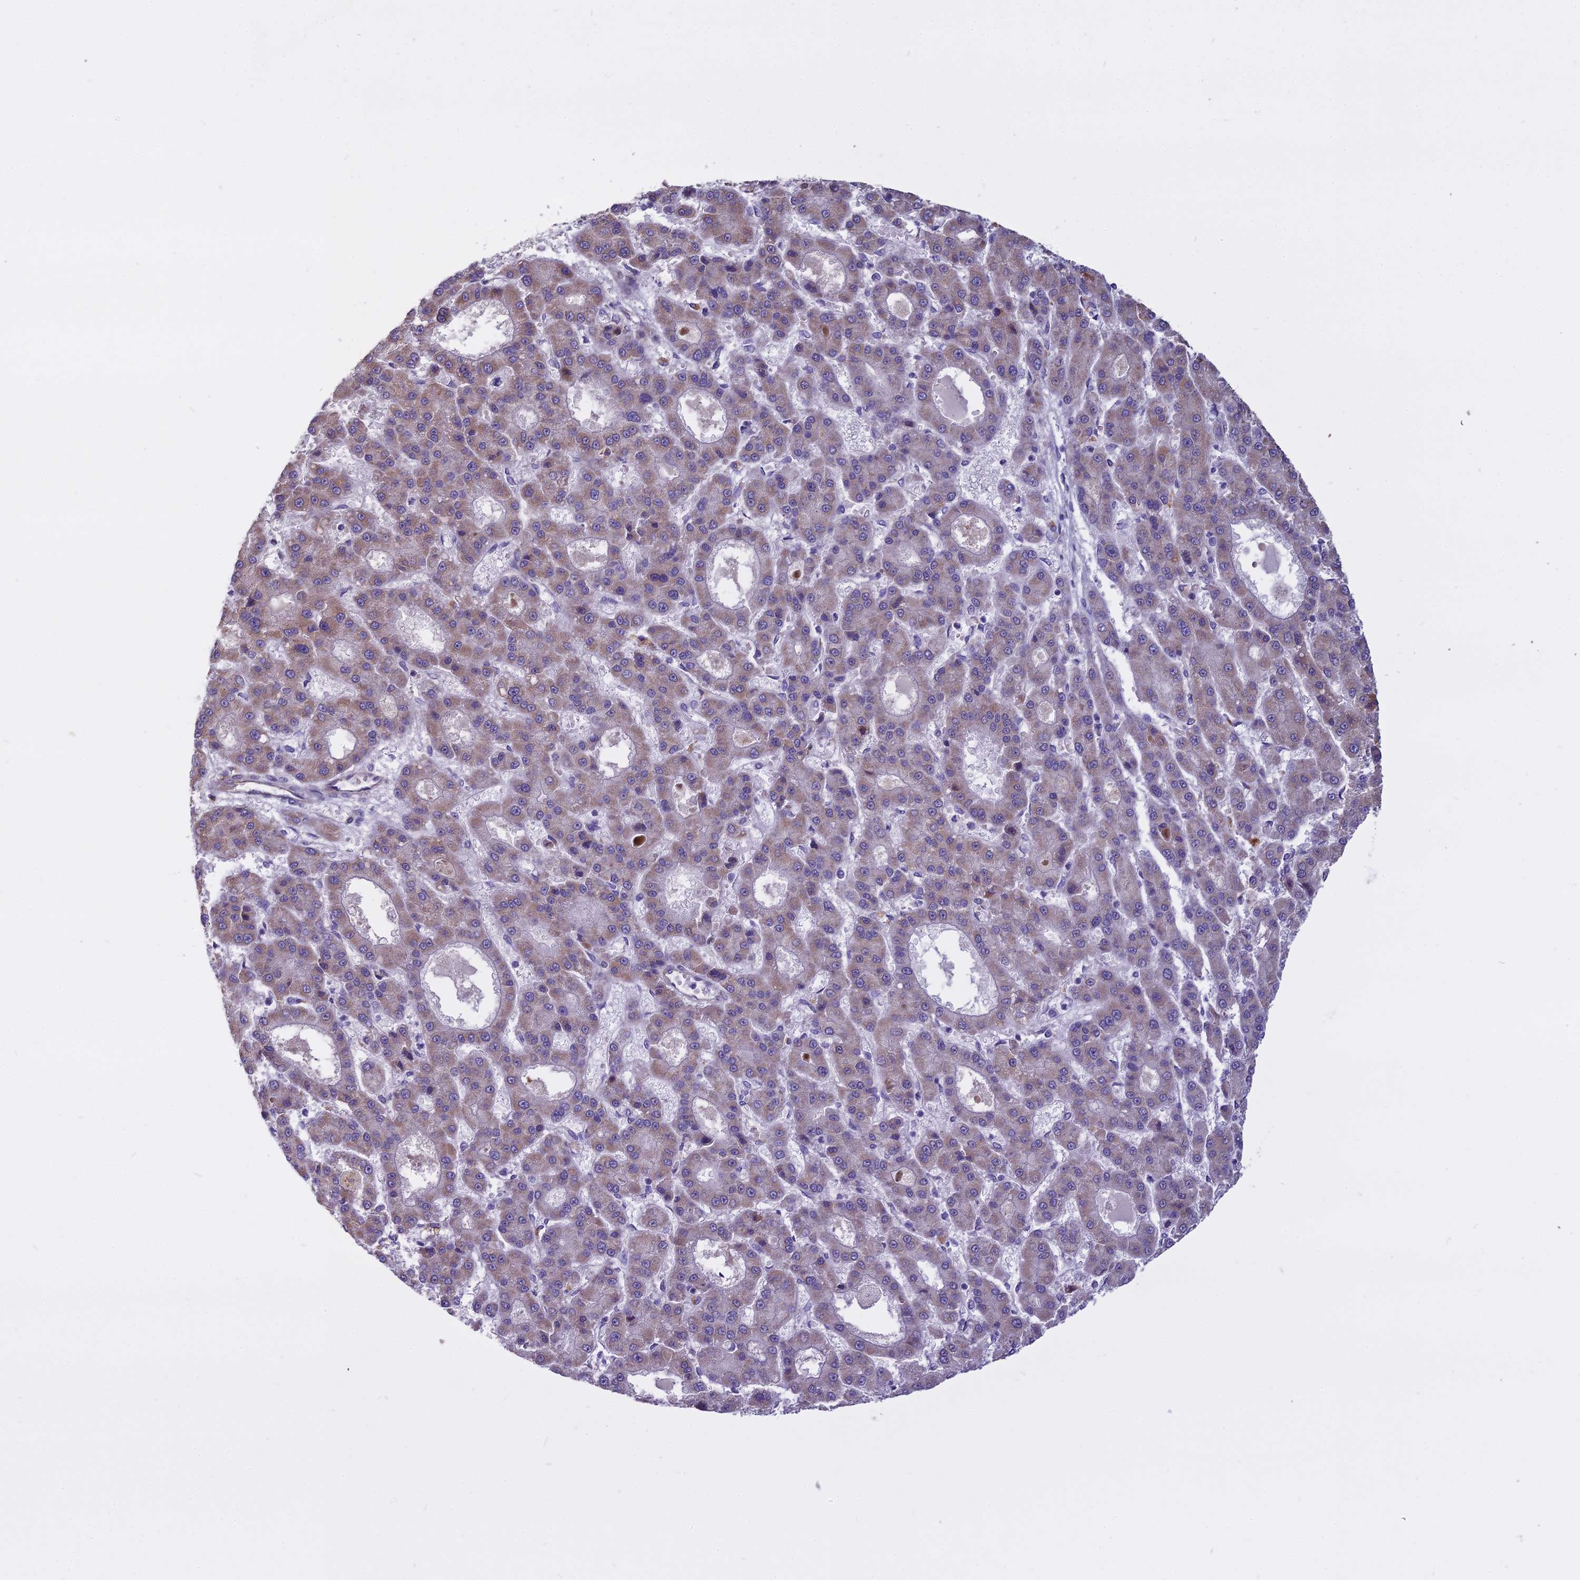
{"staining": {"intensity": "strong", "quantity": "25%-75%", "location": "cytoplasmic/membranous"}, "tissue": "liver cancer", "cell_type": "Tumor cells", "image_type": "cancer", "snomed": [{"axis": "morphology", "description": "Carcinoma, Hepatocellular, NOS"}, {"axis": "topography", "description": "Liver"}], "caption": "Immunohistochemical staining of liver cancer (hepatocellular carcinoma) demonstrates strong cytoplasmic/membranous protein staining in approximately 25%-75% of tumor cells.", "gene": "DUS2", "patient": {"sex": "male", "age": 70}}